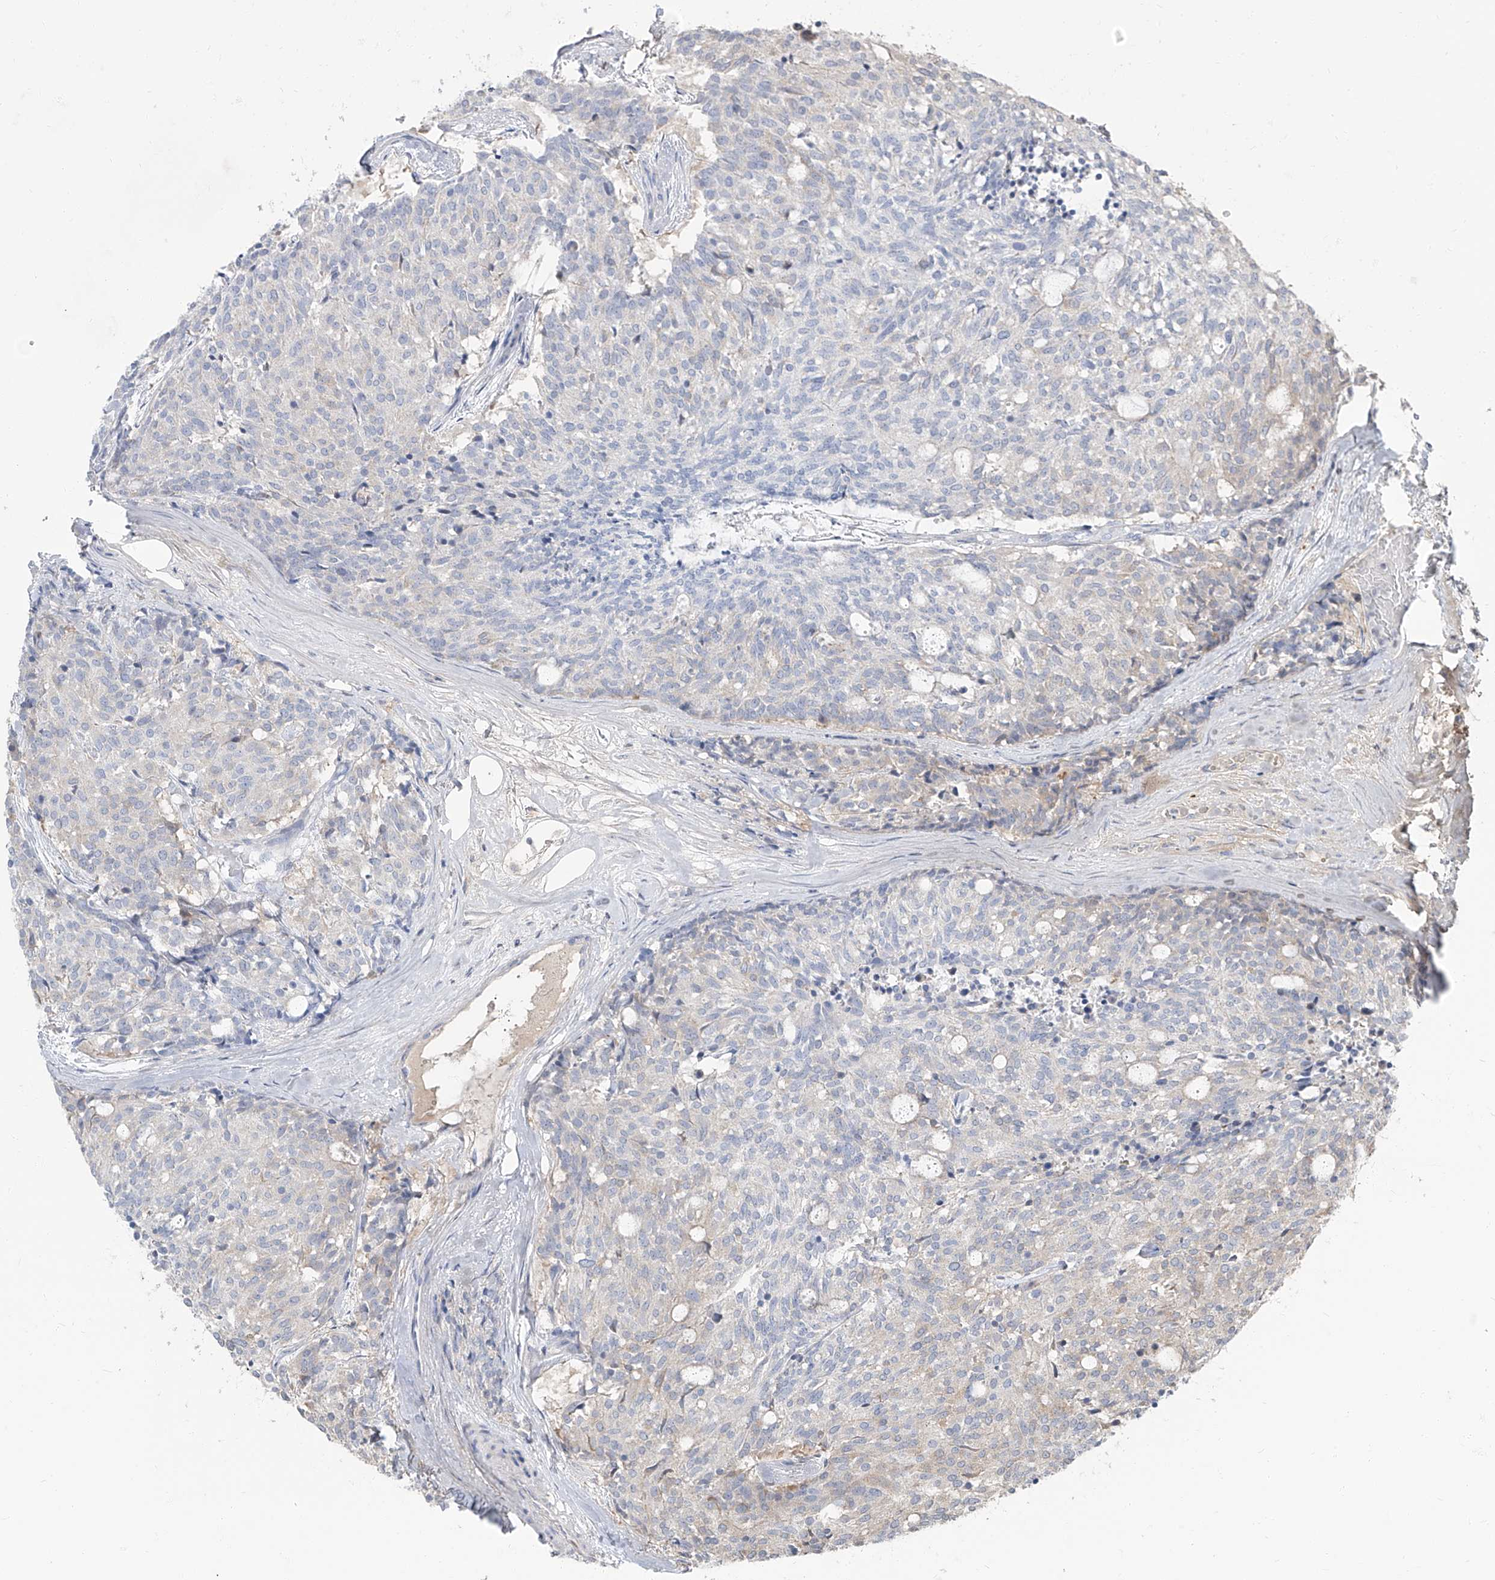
{"staining": {"intensity": "negative", "quantity": "none", "location": "none"}, "tissue": "carcinoid", "cell_type": "Tumor cells", "image_type": "cancer", "snomed": [{"axis": "morphology", "description": "Carcinoid, malignant, NOS"}, {"axis": "topography", "description": "Pancreas"}], "caption": "Tumor cells show no significant protein staining in carcinoid.", "gene": "HOXA3", "patient": {"sex": "female", "age": 54}}